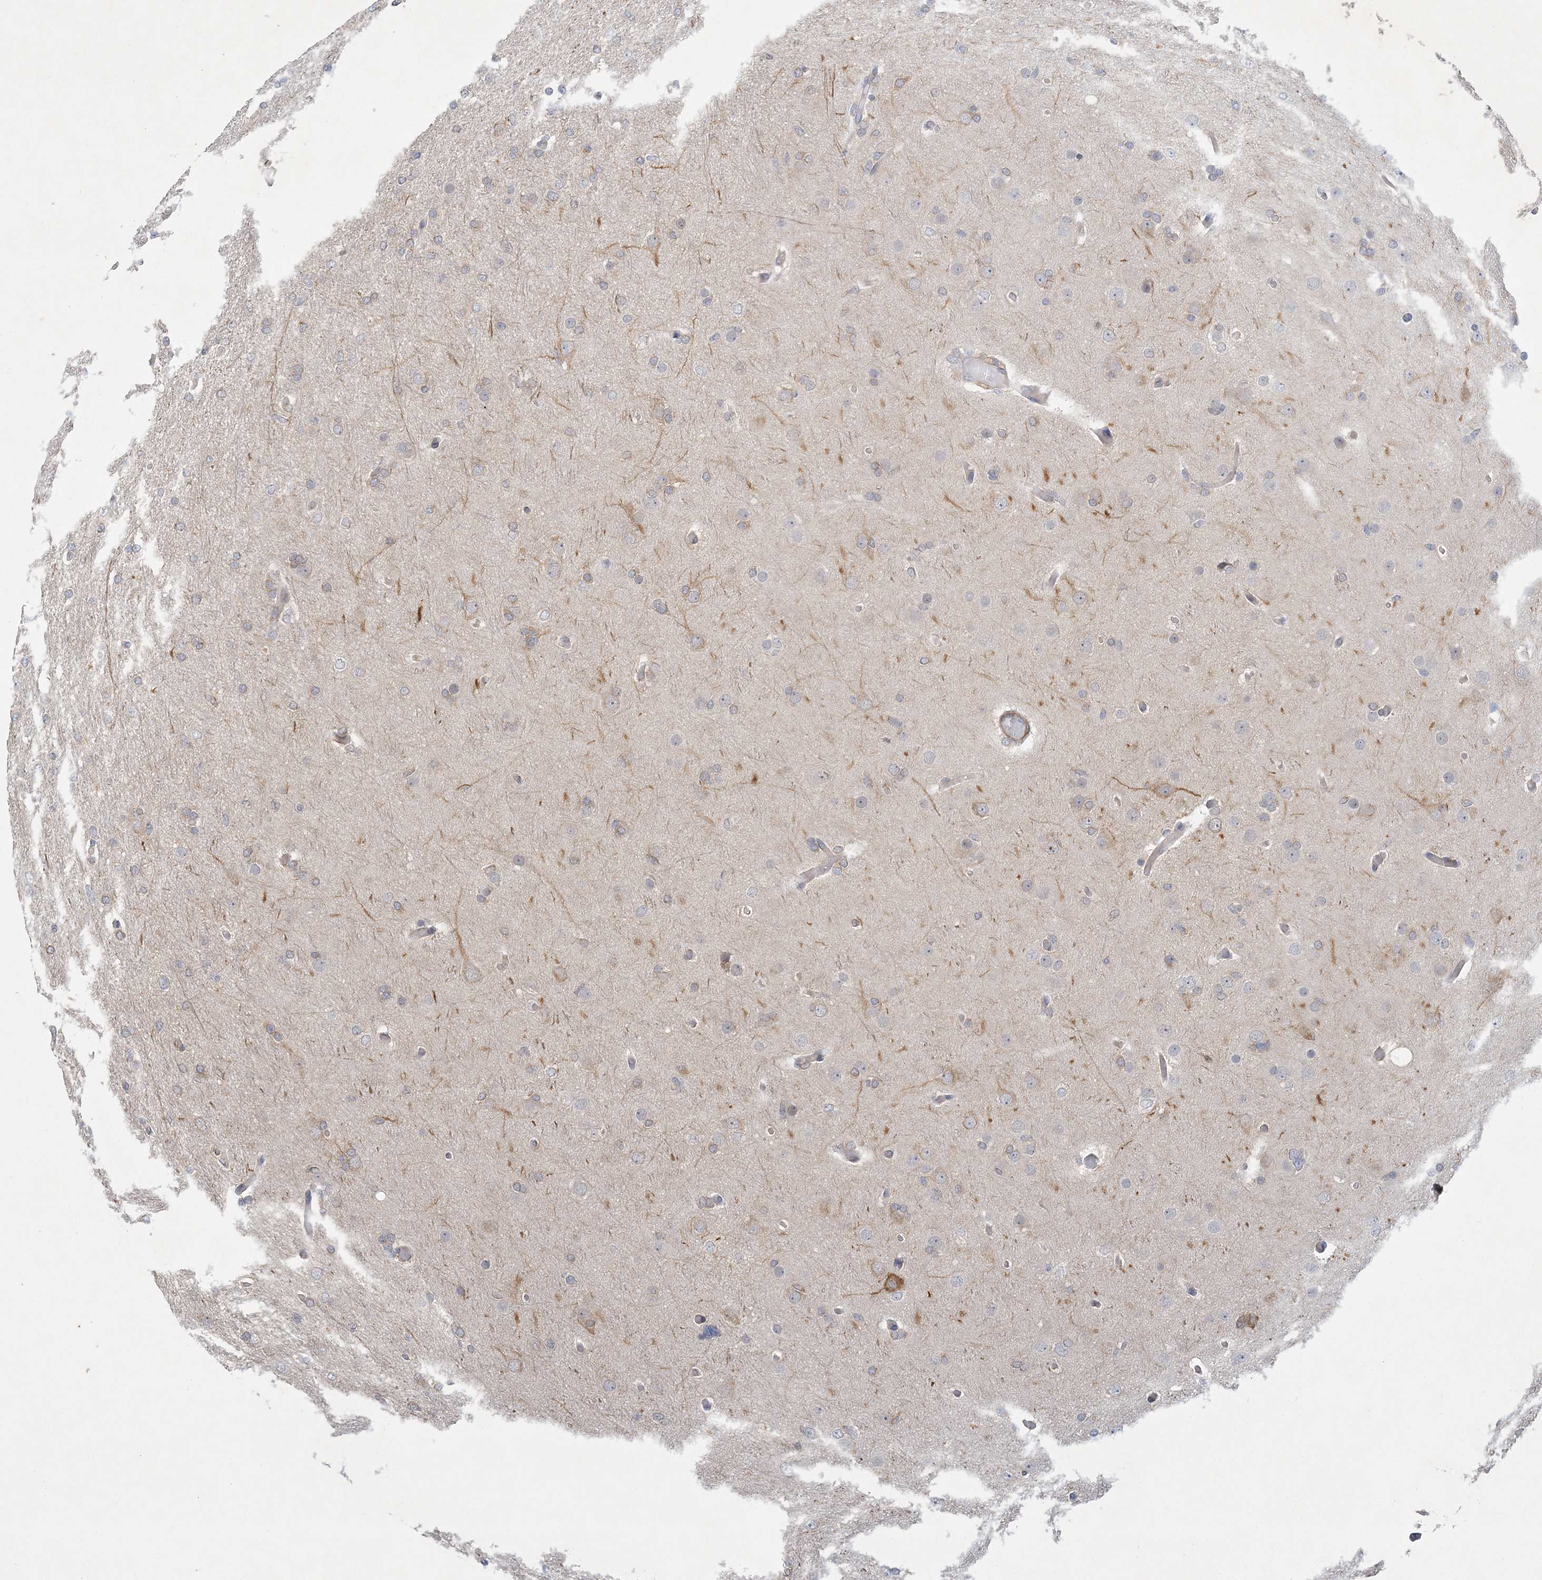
{"staining": {"intensity": "weak", "quantity": "25%-75%", "location": "cytoplasmic/membranous"}, "tissue": "glioma", "cell_type": "Tumor cells", "image_type": "cancer", "snomed": [{"axis": "morphology", "description": "Glioma, malignant, High grade"}, {"axis": "topography", "description": "Cerebral cortex"}], "caption": "Glioma stained with a protein marker shows weak staining in tumor cells.", "gene": "MAP4K5", "patient": {"sex": "female", "age": 36}}